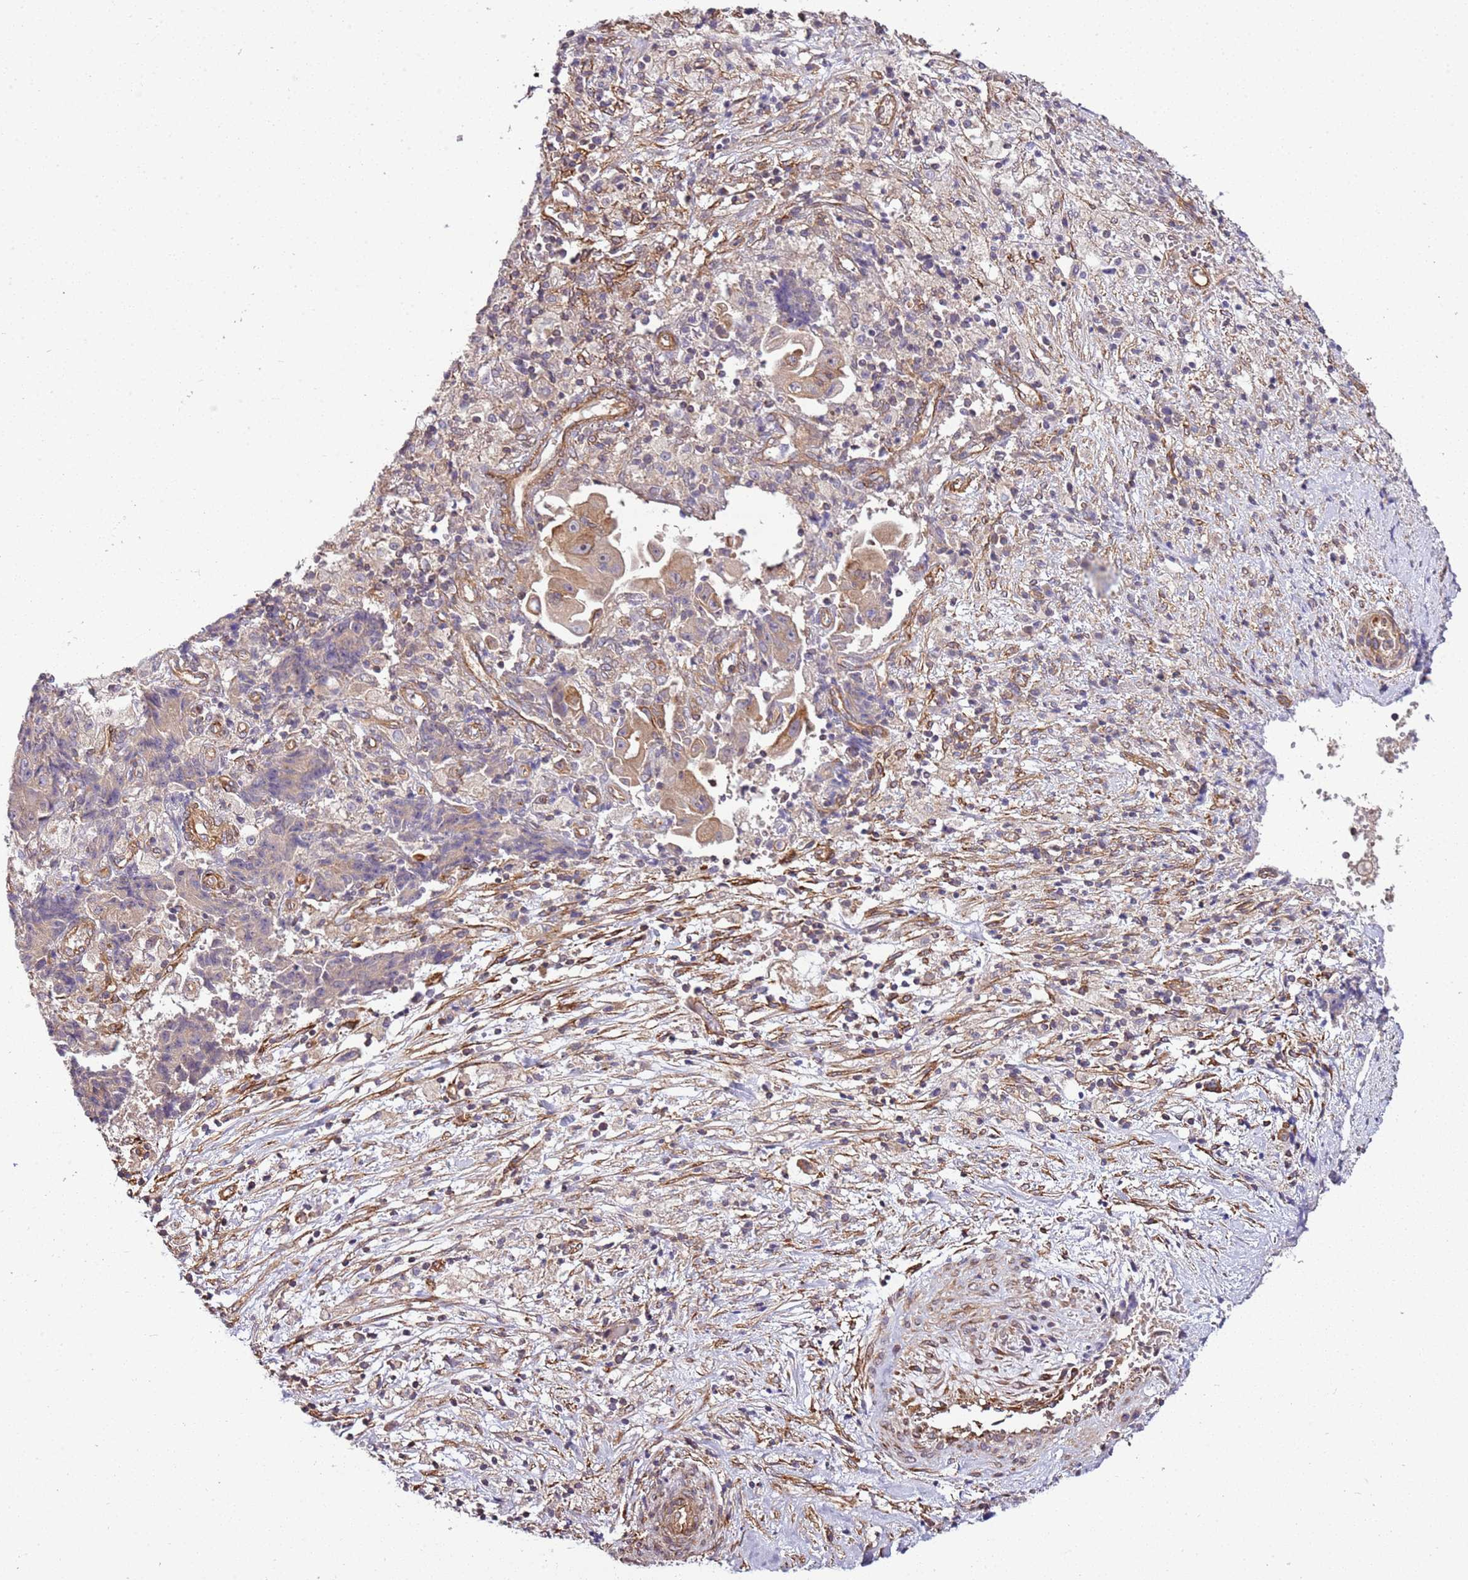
{"staining": {"intensity": "moderate", "quantity": "<25%", "location": "cytoplasmic/membranous"}, "tissue": "ovarian cancer", "cell_type": "Tumor cells", "image_type": "cancer", "snomed": [{"axis": "morphology", "description": "Carcinoma, endometroid"}, {"axis": "topography", "description": "Ovary"}], "caption": "Immunohistochemical staining of human ovarian endometroid carcinoma displays moderate cytoplasmic/membranous protein positivity in approximately <25% of tumor cells. (DAB IHC with brightfield microscopy, high magnification).", "gene": "GNL1", "patient": {"sex": "female", "age": 42}}